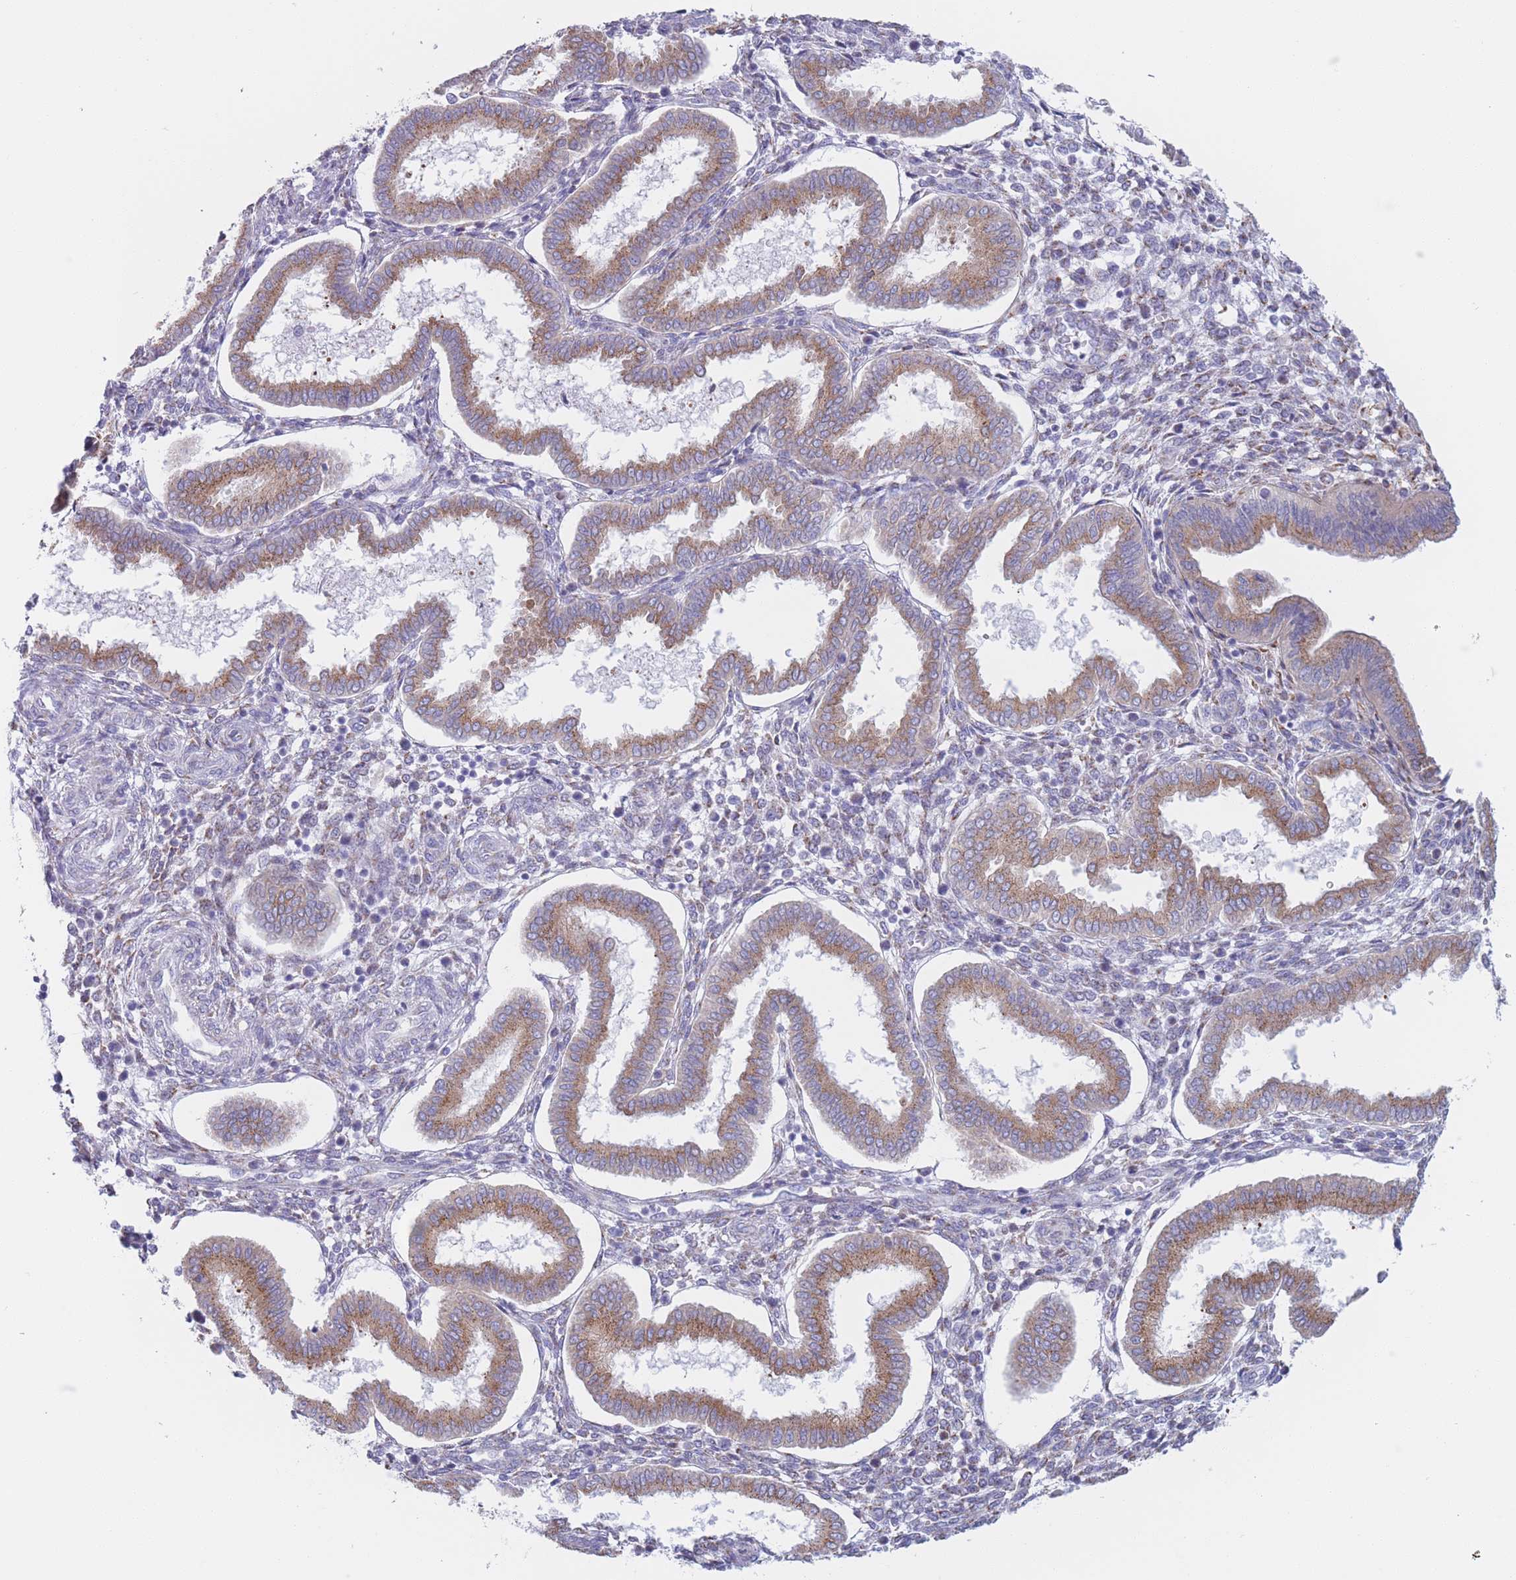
{"staining": {"intensity": "moderate", "quantity": "25%-75%", "location": "cytoplasmic/membranous"}, "tissue": "endometrium", "cell_type": "Cells in endometrial stroma", "image_type": "normal", "snomed": [{"axis": "morphology", "description": "Normal tissue, NOS"}, {"axis": "topography", "description": "Endometrium"}], "caption": "Human endometrium stained with a brown dye demonstrates moderate cytoplasmic/membranous positive expression in about 25%-75% of cells in endometrial stroma.", "gene": "MRPL30", "patient": {"sex": "female", "age": 24}}